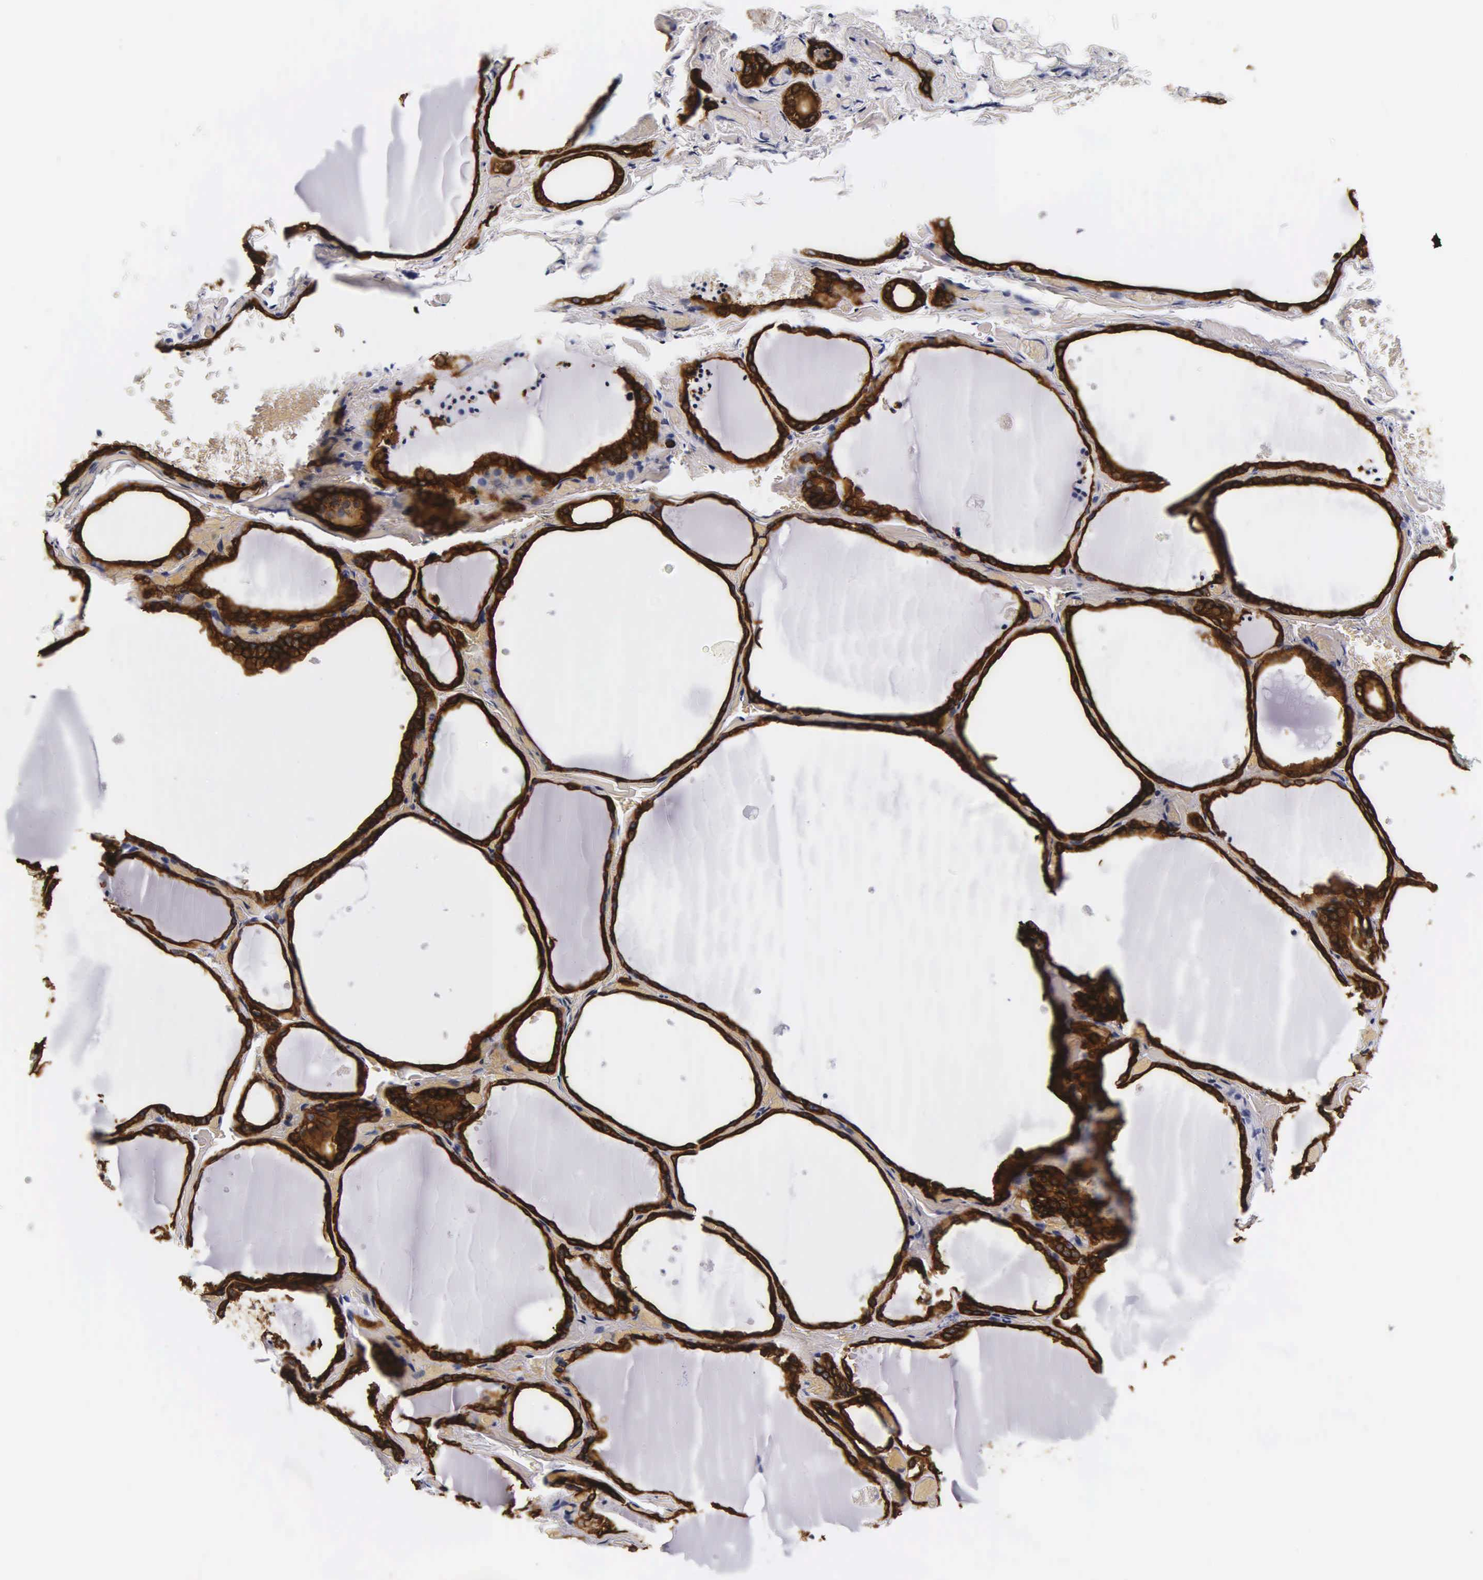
{"staining": {"intensity": "strong", "quantity": ">75%", "location": "cytoplasmic/membranous"}, "tissue": "thyroid gland", "cell_type": "Glandular cells", "image_type": "normal", "snomed": [{"axis": "morphology", "description": "Normal tissue, NOS"}, {"axis": "topography", "description": "Thyroid gland"}], "caption": "A high amount of strong cytoplasmic/membranous expression is present in approximately >75% of glandular cells in normal thyroid gland.", "gene": "KRT18", "patient": {"sex": "male", "age": 34}}